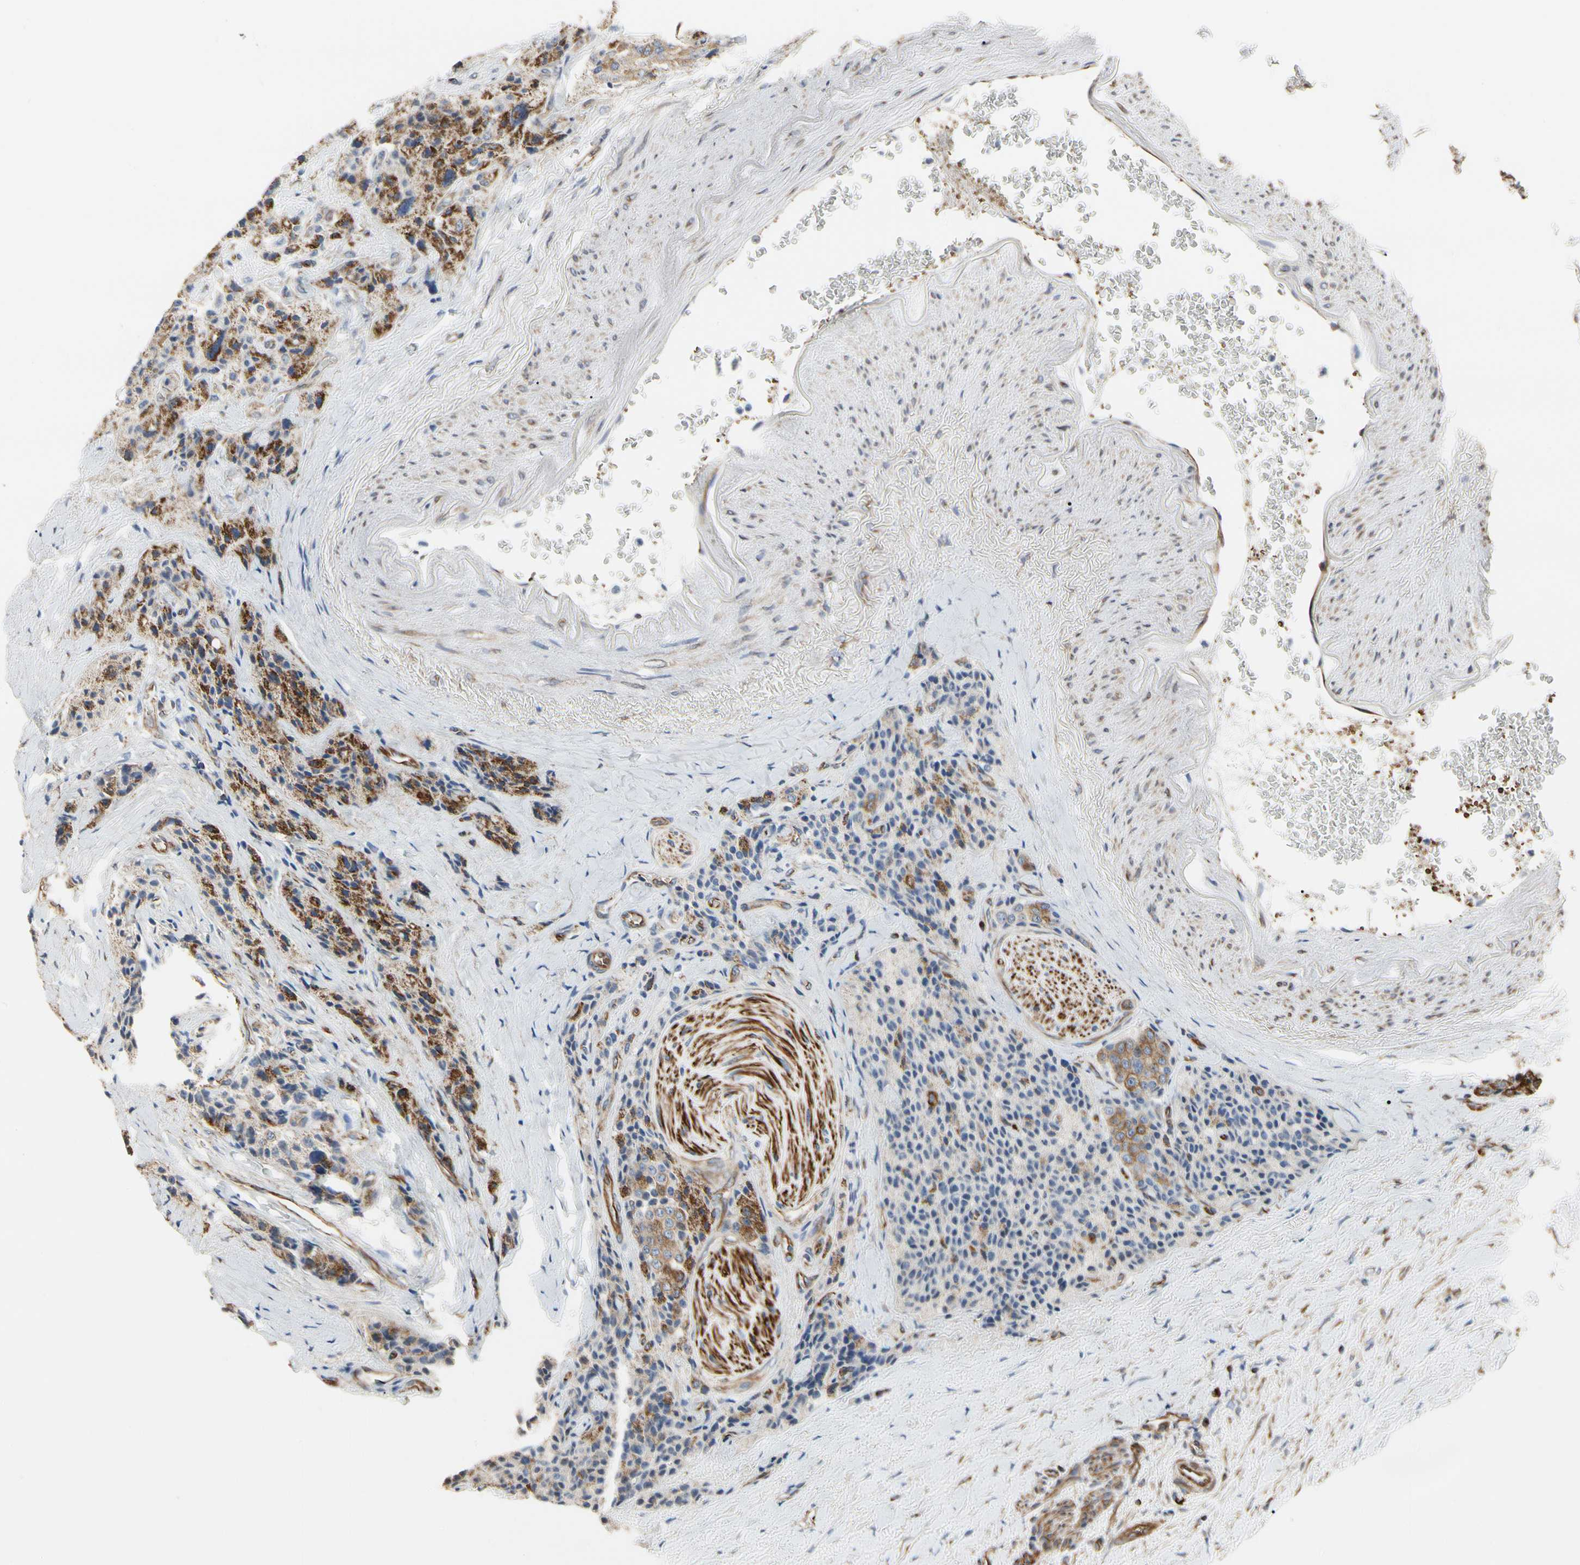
{"staining": {"intensity": "strong", "quantity": "<25%", "location": "cytoplasmic/membranous"}, "tissue": "carcinoid", "cell_type": "Tumor cells", "image_type": "cancer", "snomed": [{"axis": "morphology", "description": "Carcinoid, malignant, NOS"}, {"axis": "topography", "description": "Colon"}], "caption": "Protein staining shows strong cytoplasmic/membranous staining in approximately <25% of tumor cells in malignant carcinoid.", "gene": "TUBA1A", "patient": {"sex": "female", "age": 61}}